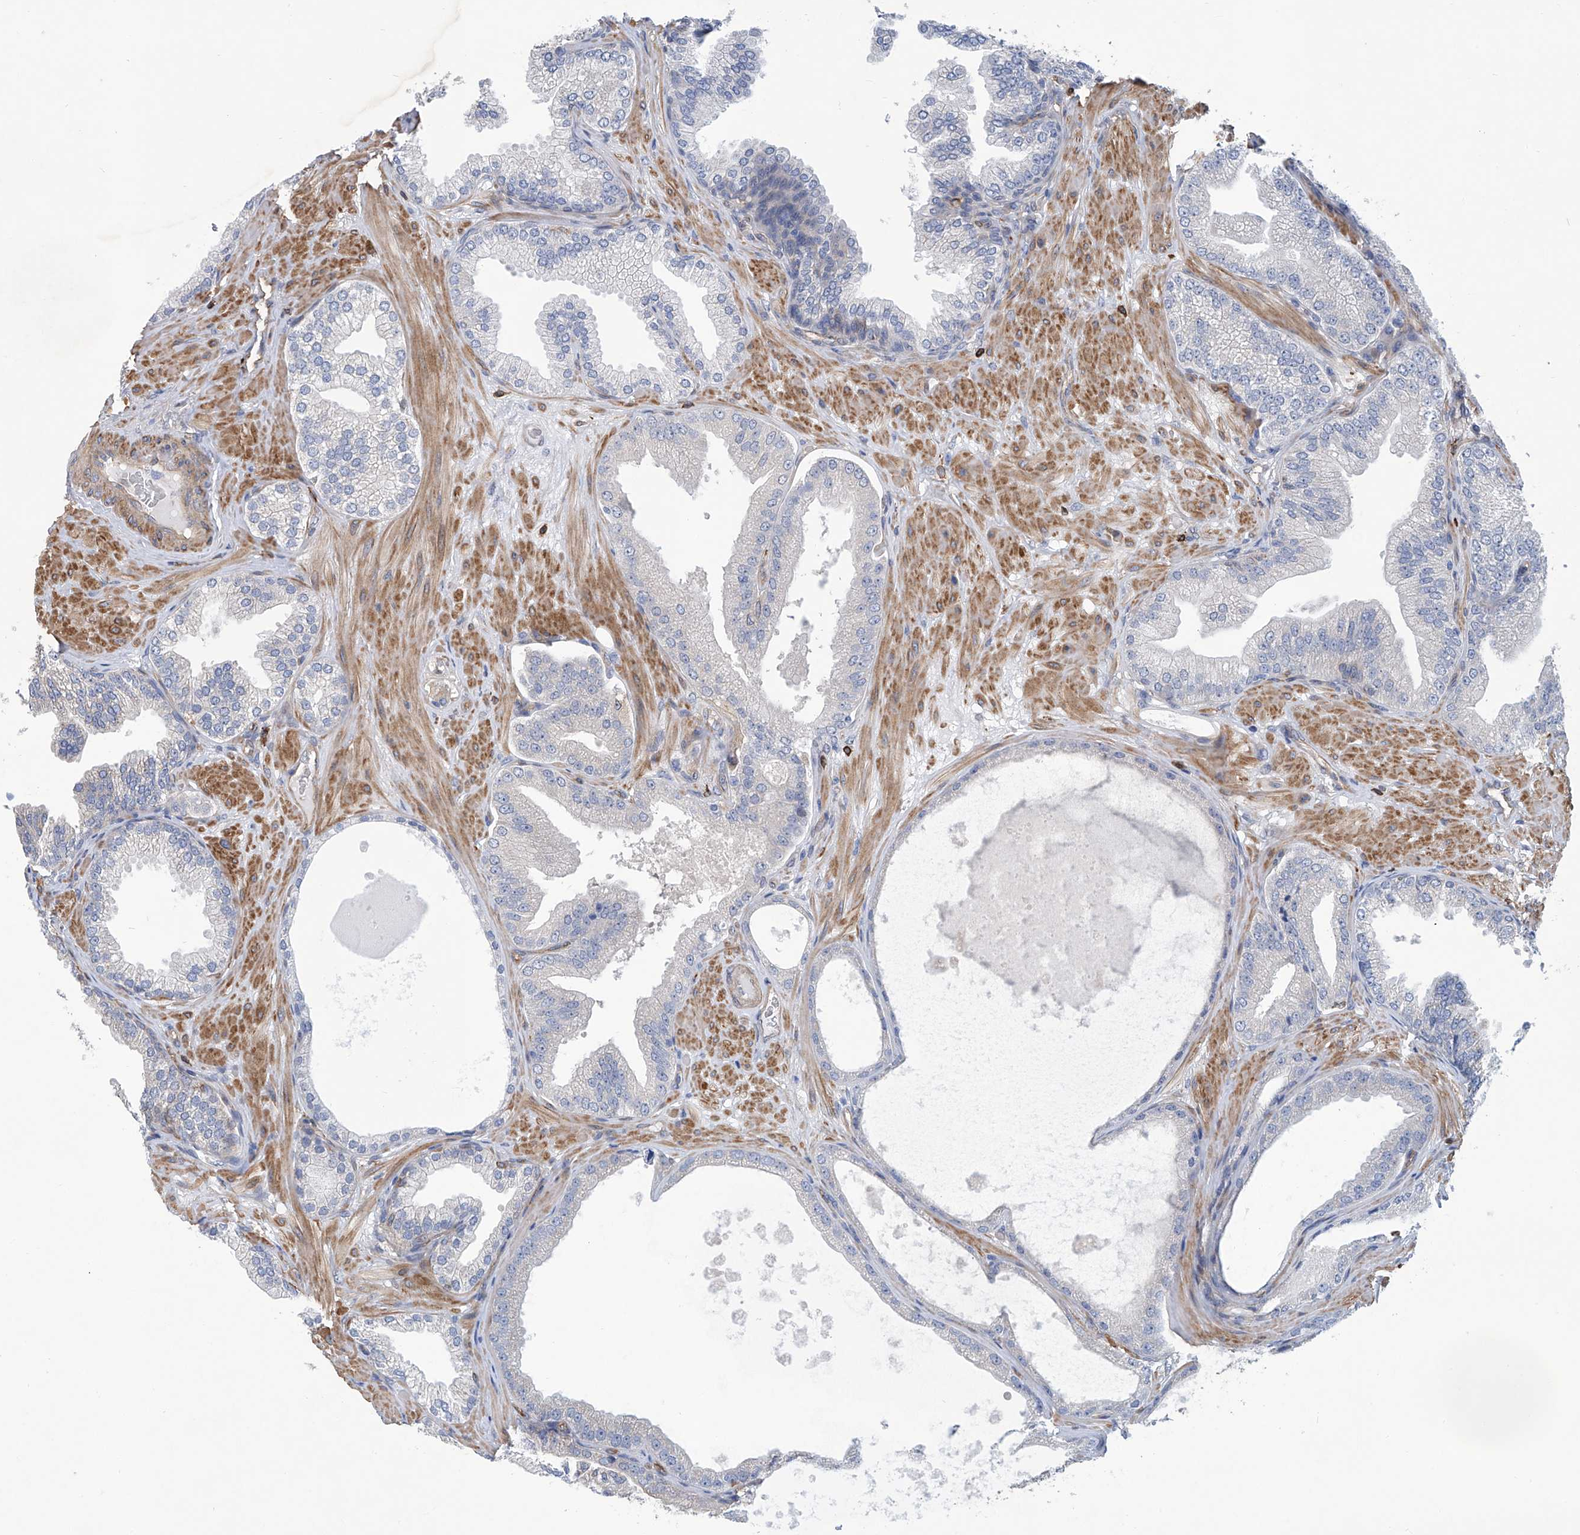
{"staining": {"intensity": "negative", "quantity": "none", "location": "none"}, "tissue": "prostate cancer", "cell_type": "Tumor cells", "image_type": "cancer", "snomed": [{"axis": "morphology", "description": "Adenocarcinoma, Low grade"}, {"axis": "topography", "description": "Prostate"}], "caption": "This is a micrograph of immunohistochemistry staining of prostate cancer (low-grade adenocarcinoma), which shows no expression in tumor cells.", "gene": "TNN", "patient": {"sex": "male", "age": 63}}